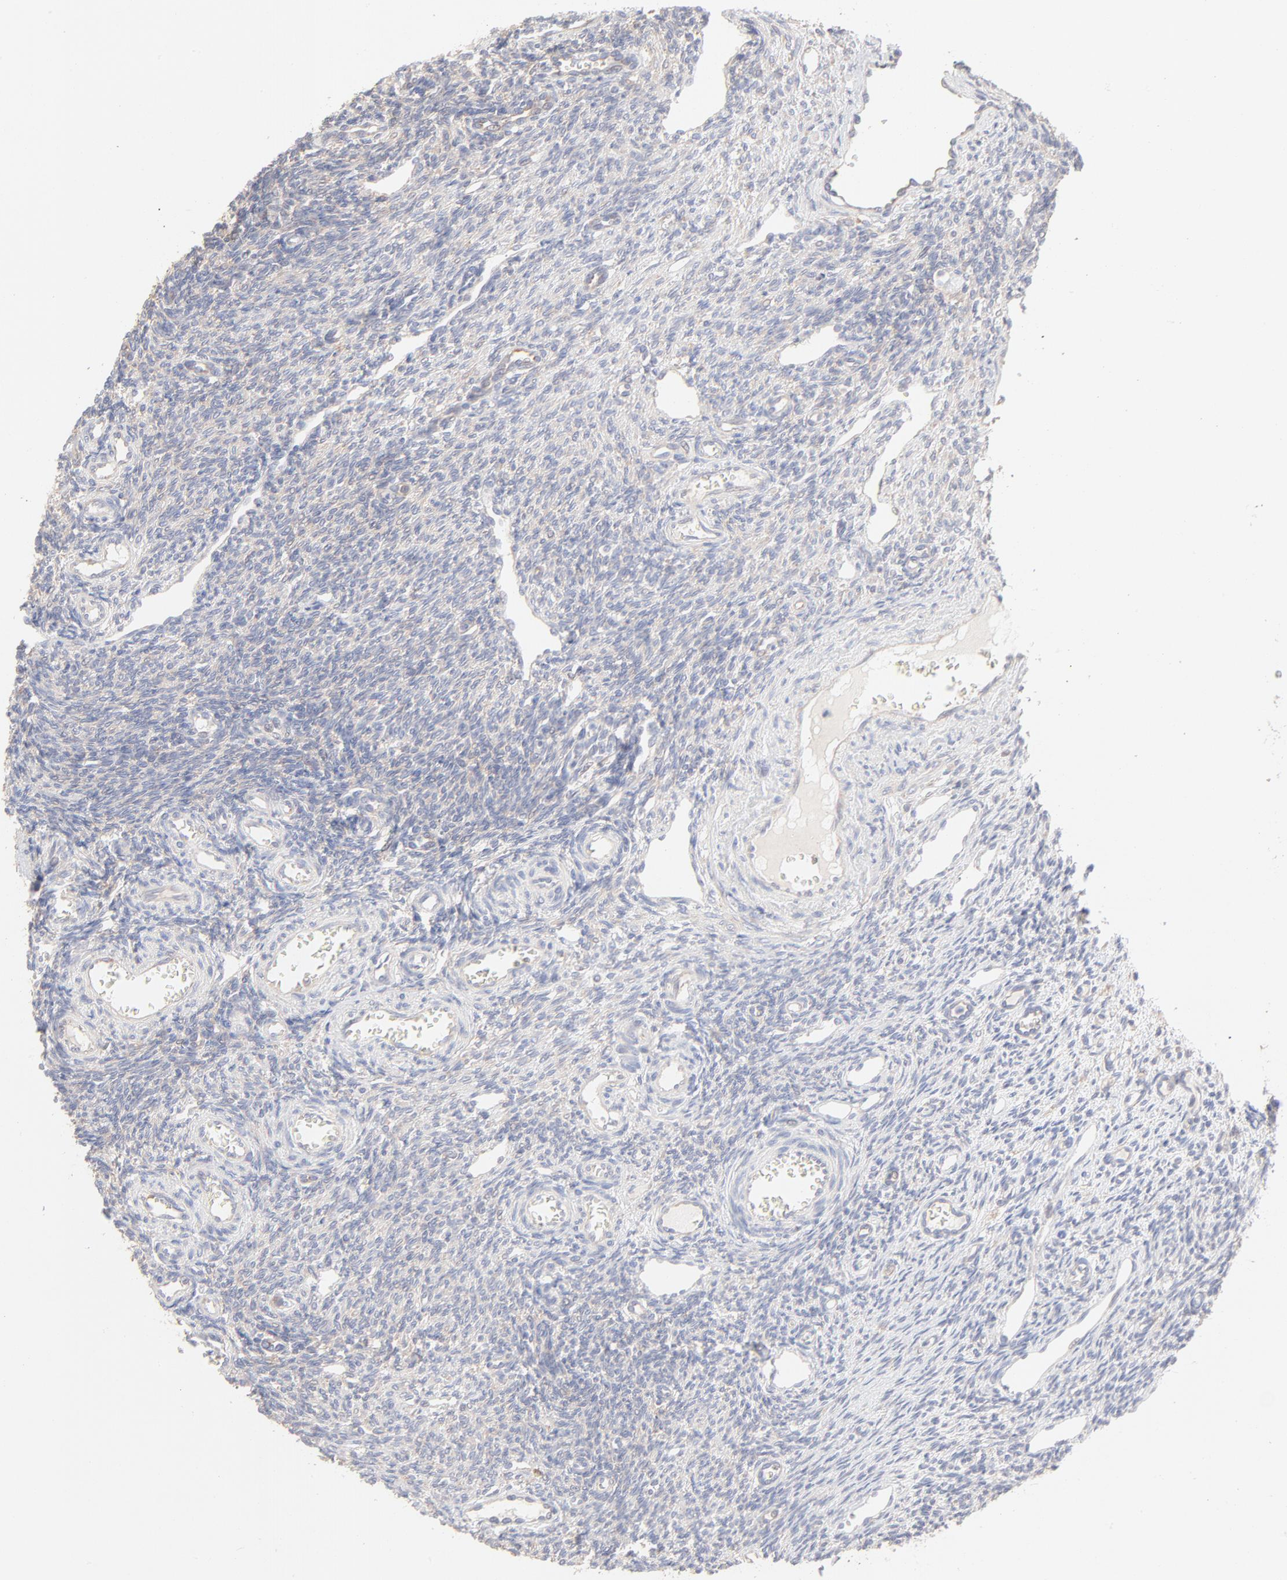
{"staining": {"intensity": "negative", "quantity": "none", "location": "none"}, "tissue": "ovary", "cell_type": "Follicle cells", "image_type": "normal", "snomed": [{"axis": "morphology", "description": "Normal tissue, NOS"}, {"axis": "topography", "description": "Ovary"}], "caption": "Immunohistochemical staining of benign ovary demonstrates no significant expression in follicle cells. Nuclei are stained in blue.", "gene": "RPS21", "patient": {"sex": "female", "age": 33}}